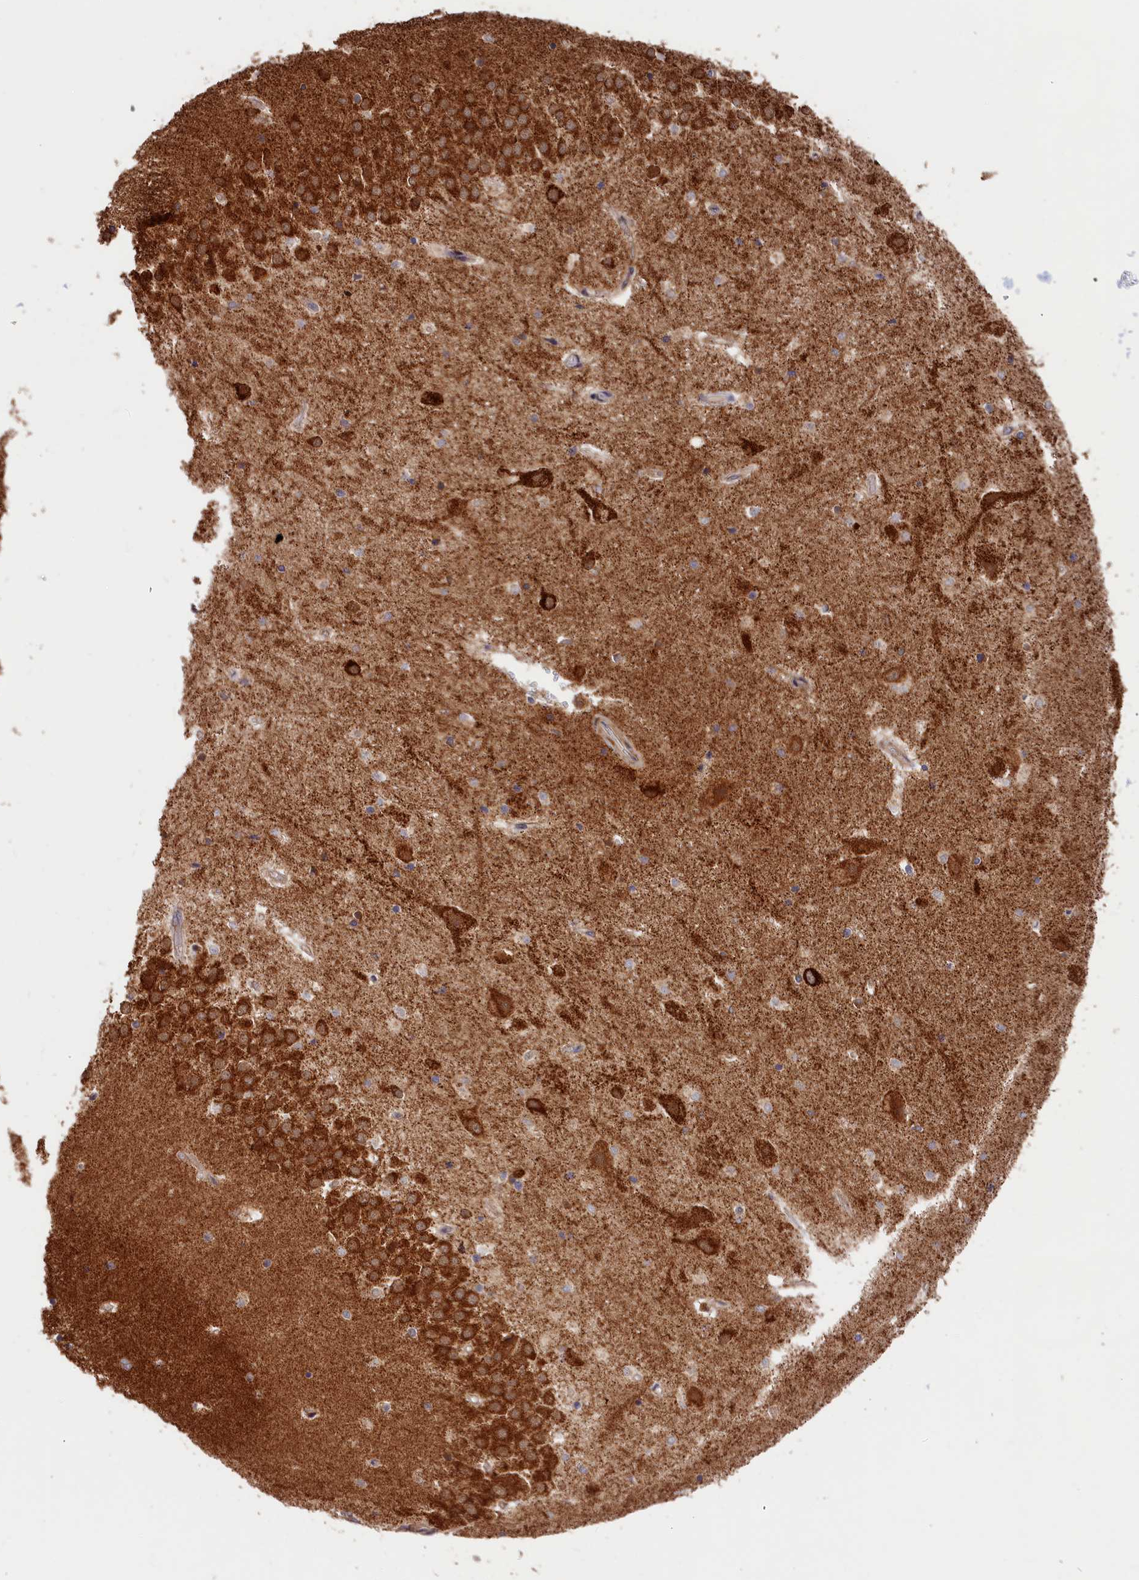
{"staining": {"intensity": "negative", "quantity": "none", "location": "none"}, "tissue": "hippocampus", "cell_type": "Glial cells", "image_type": "normal", "snomed": [{"axis": "morphology", "description": "Normal tissue, NOS"}, {"axis": "topography", "description": "Hippocampus"}], "caption": "Hippocampus stained for a protein using immunohistochemistry (IHC) demonstrates no staining glial cells.", "gene": "CEP44", "patient": {"sex": "female", "age": 52}}